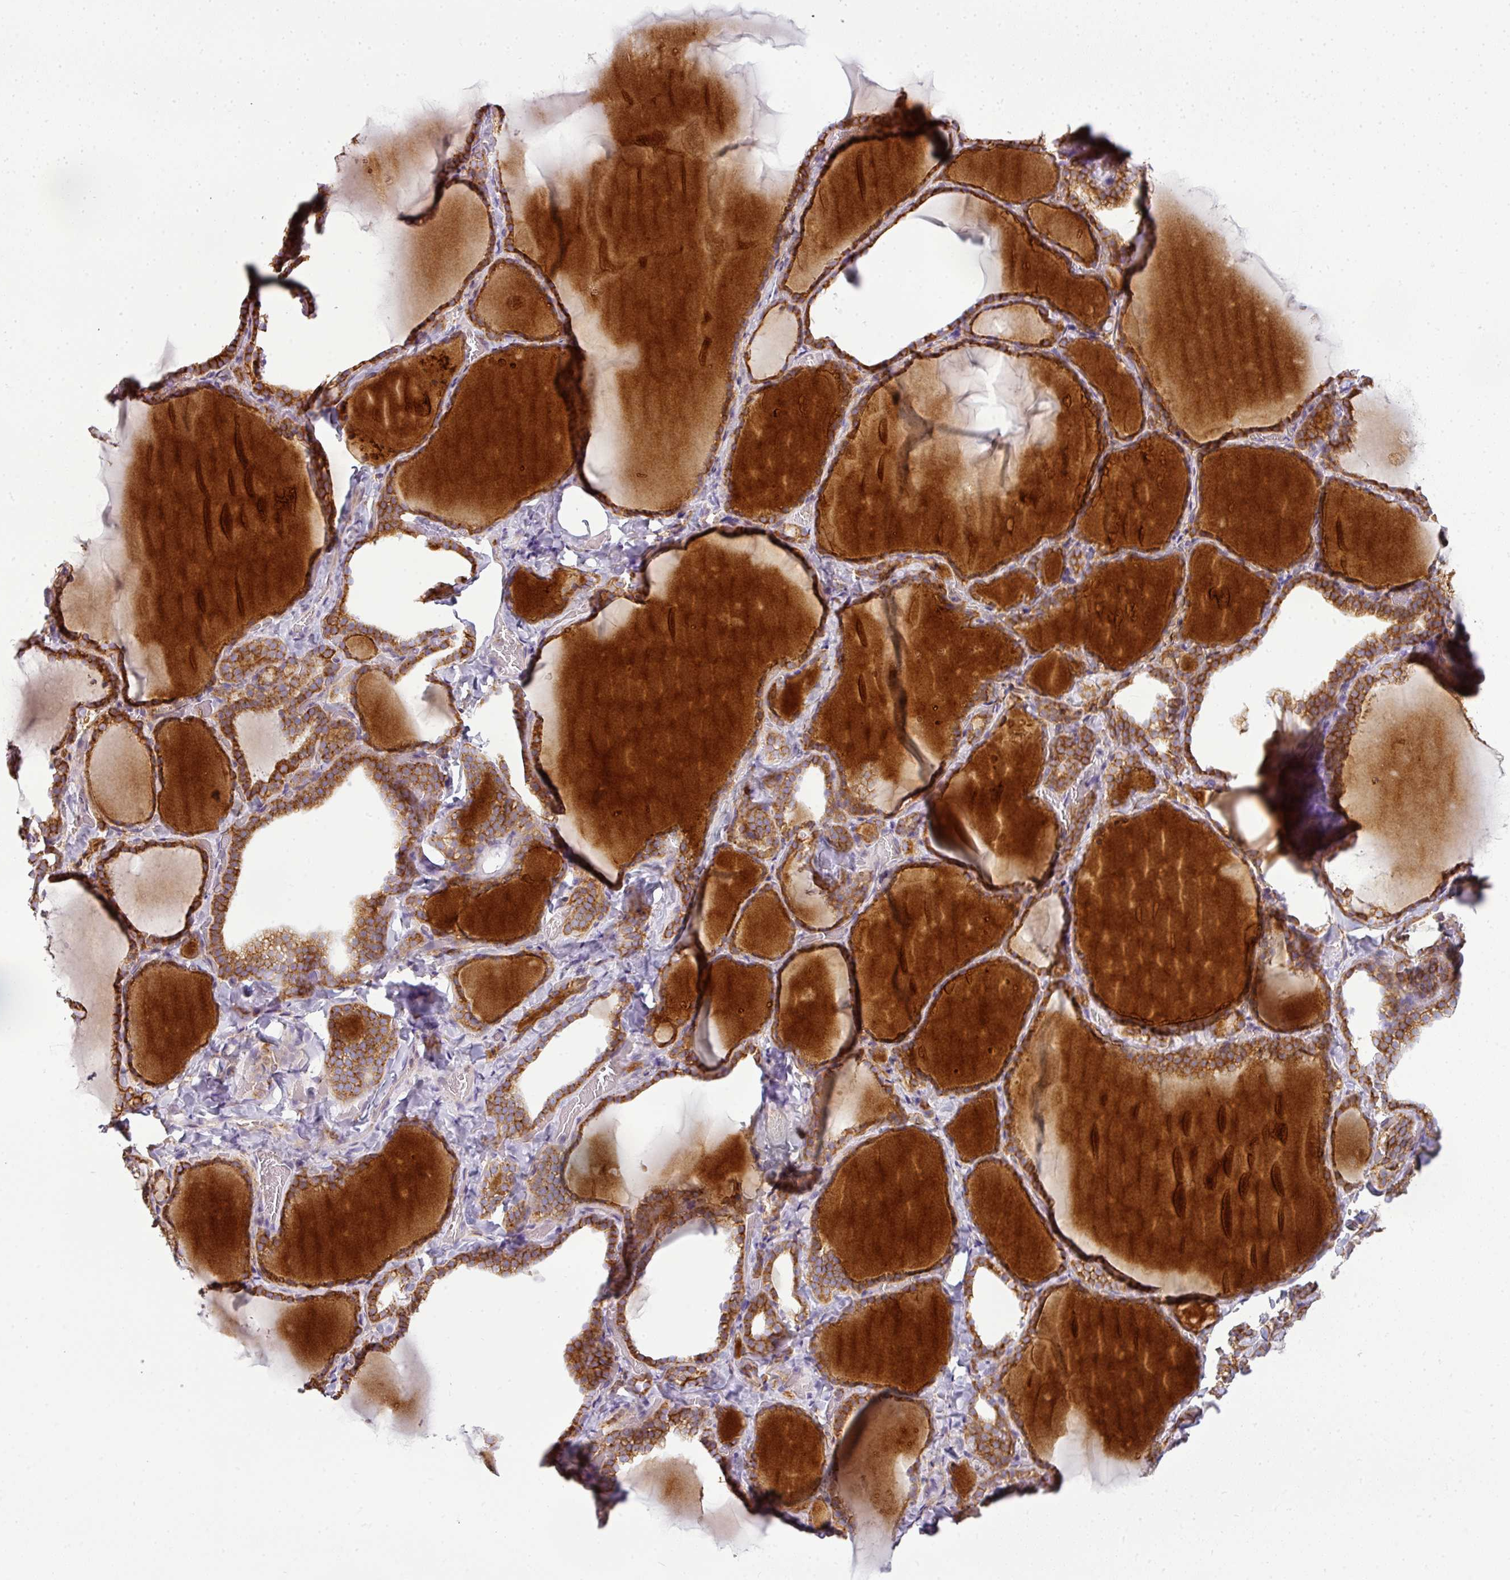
{"staining": {"intensity": "strong", "quantity": ">75%", "location": "cytoplasmic/membranous"}, "tissue": "thyroid gland", "cell_type": "Glandular cells", "image_type": "normal", "snomed": [{"axis": "morphology", "description": "Normal tissue, NOS"}, {"axis": "topography", "description": "Thyroid gland"}], "caption": "Strong cytoplasmic/membranous staining is seen in approximately >75% of glandular cells in normal thyroid gland.", "gene": "ANKRD18A", "patient": {"sex": "female", "age": 22}}